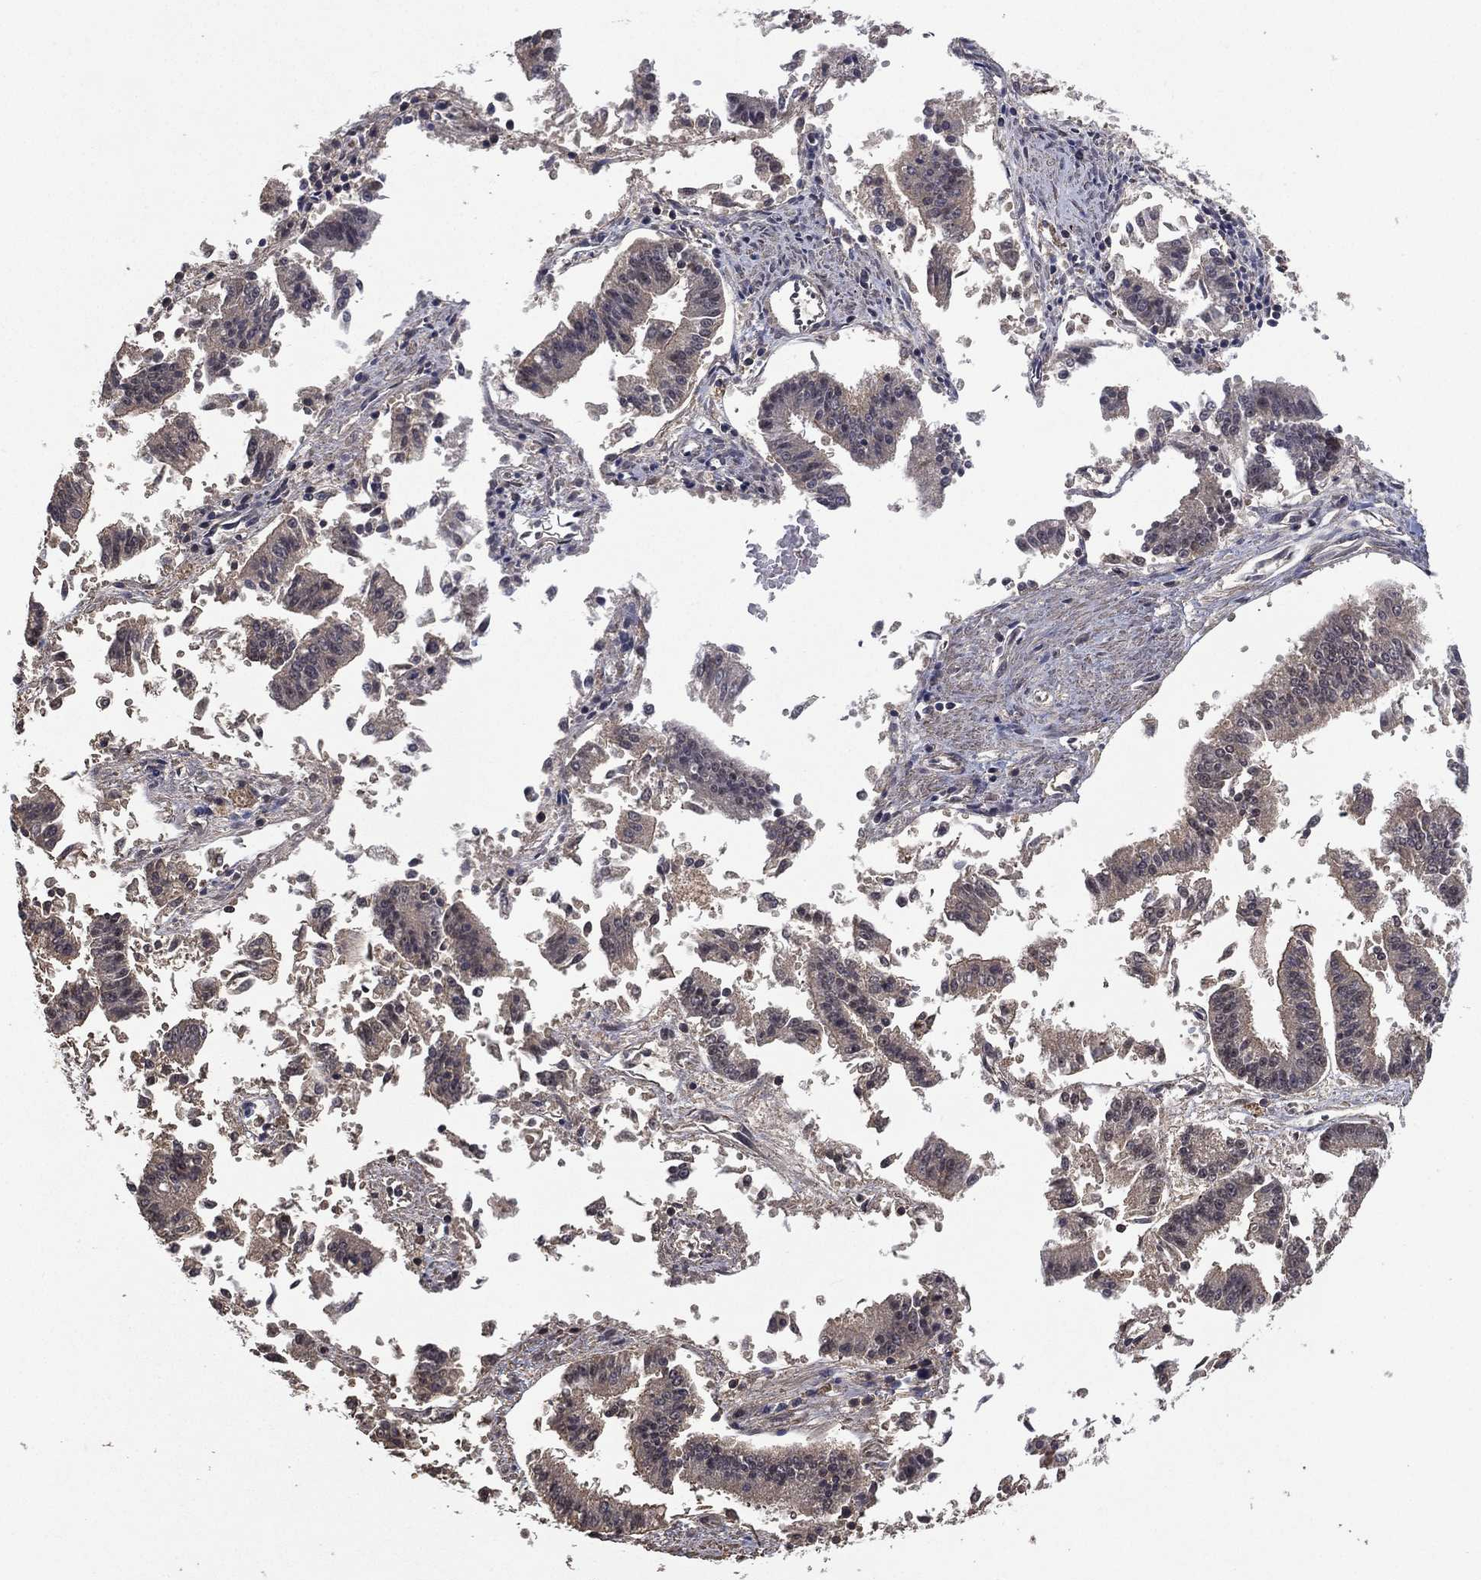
{"staining": {"intensity": "negative", "quantity": "none", "location": "none"}, "tissue": "endometrial cancer", "cell_type": "Tumor cells", "image_type": "cancer", "snomed": [{"axis": "morphology", "description": "Adenocarcinoma, NOS"}, {"axis": "topography", "description": "Endometrium"}], "caption": "Immunohistochemistry of endometrial cancer demonstrates no staining in tumor cells.", "gene": "NELFCD", "patient": {"sex": "female", "age": 66}}